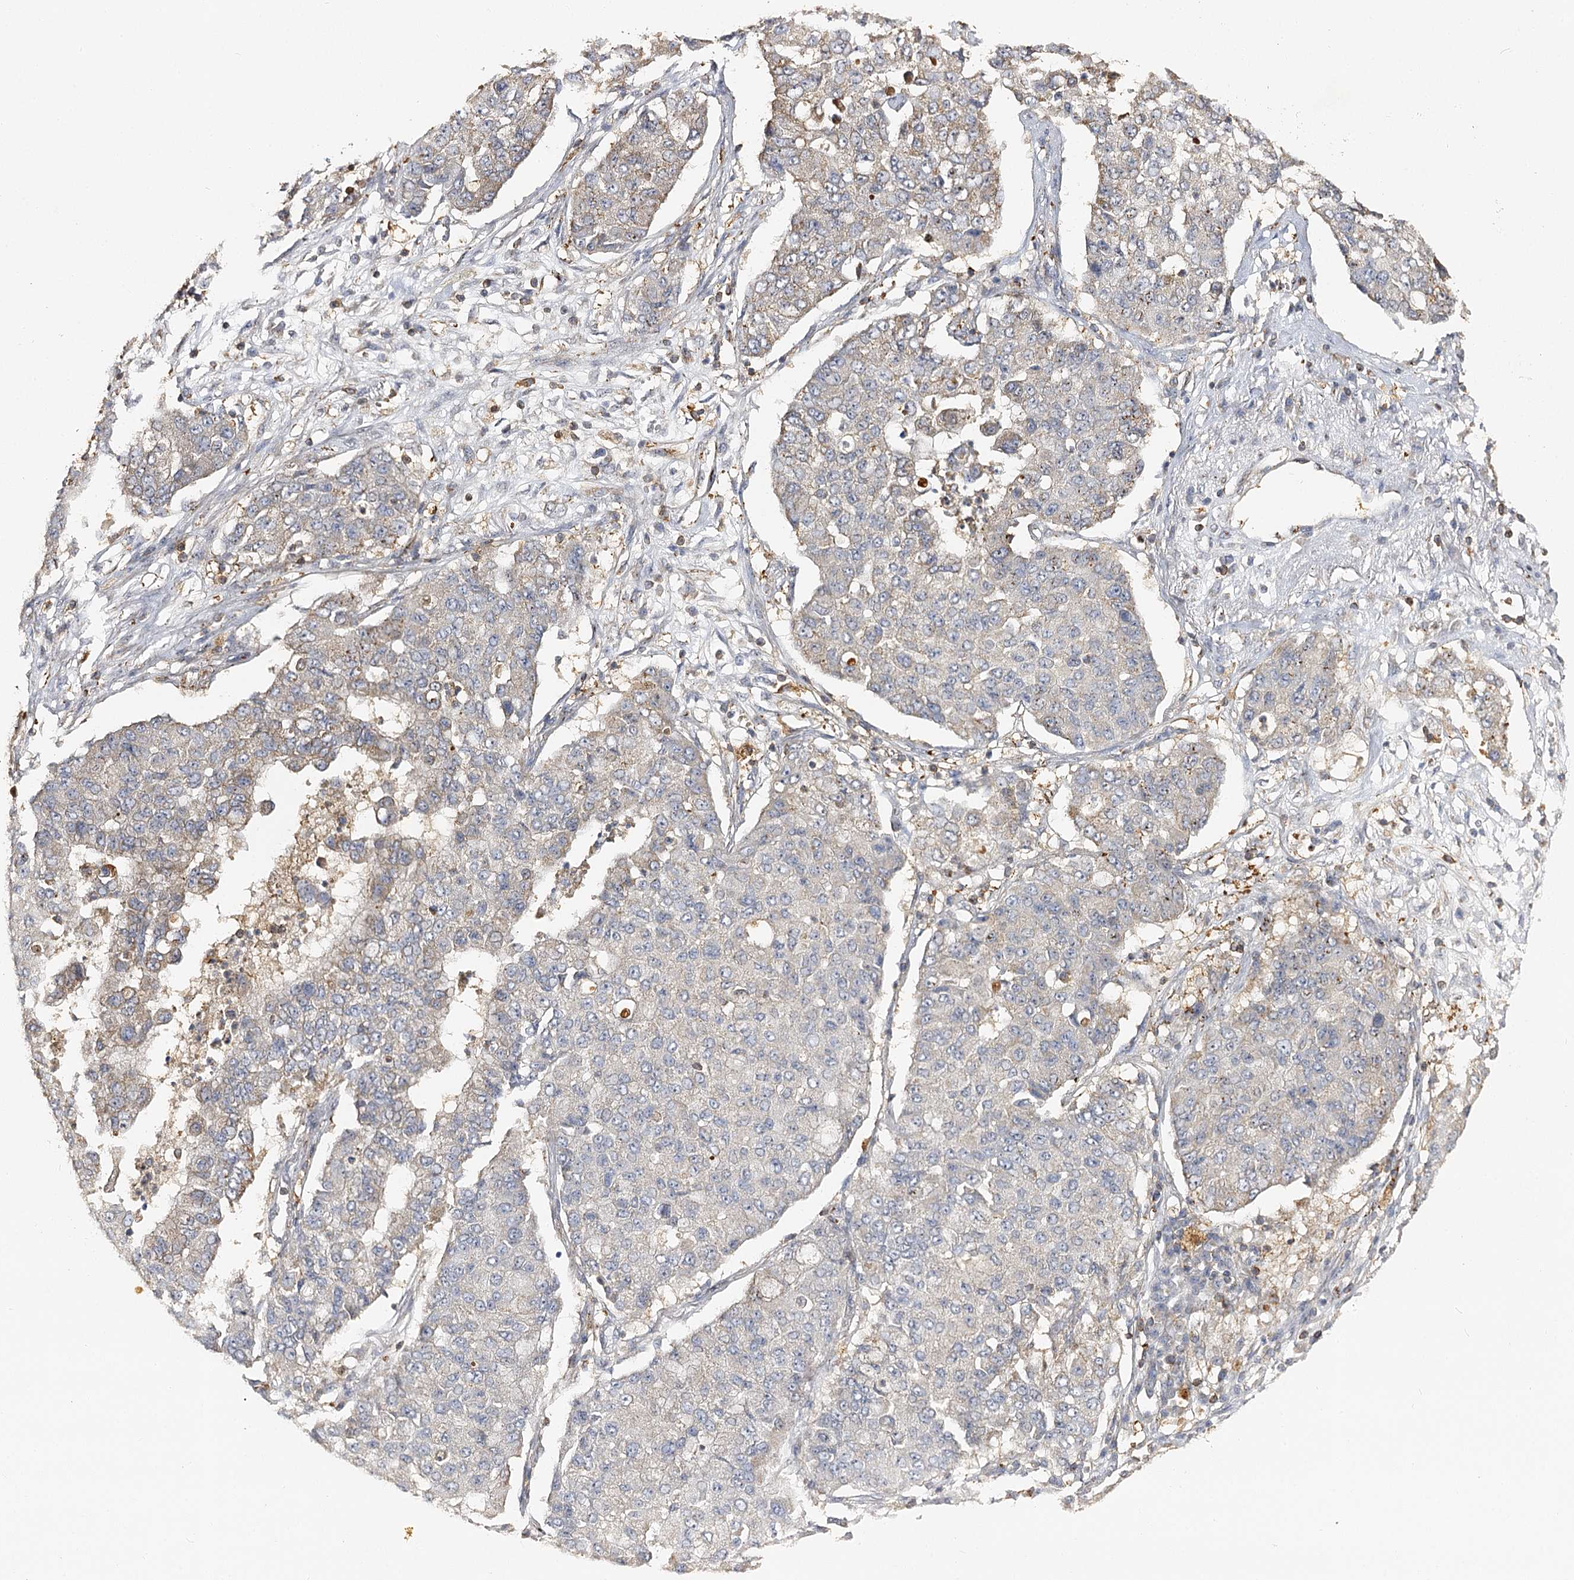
{"staining": {"intensity": "weak", "quantity": "<25%", "location": "cytoplasmic/membranous"}, "tissue": "lung cancer", "cell_type": "Tumor cells", "image_type": "cancer", "snomed": [{"axis": "morphology", "description": "Squamous cell carcinoma, NOS"}, {"axis": "topography", "description": "Lung"}], "caption": "This is a micrograph of immunohistochemistry (IHC) staining of lung cancer, which shows no staining in tumor cells.", "gene": "SEC24B", "patient": {"sex": "male", "age": 74}}